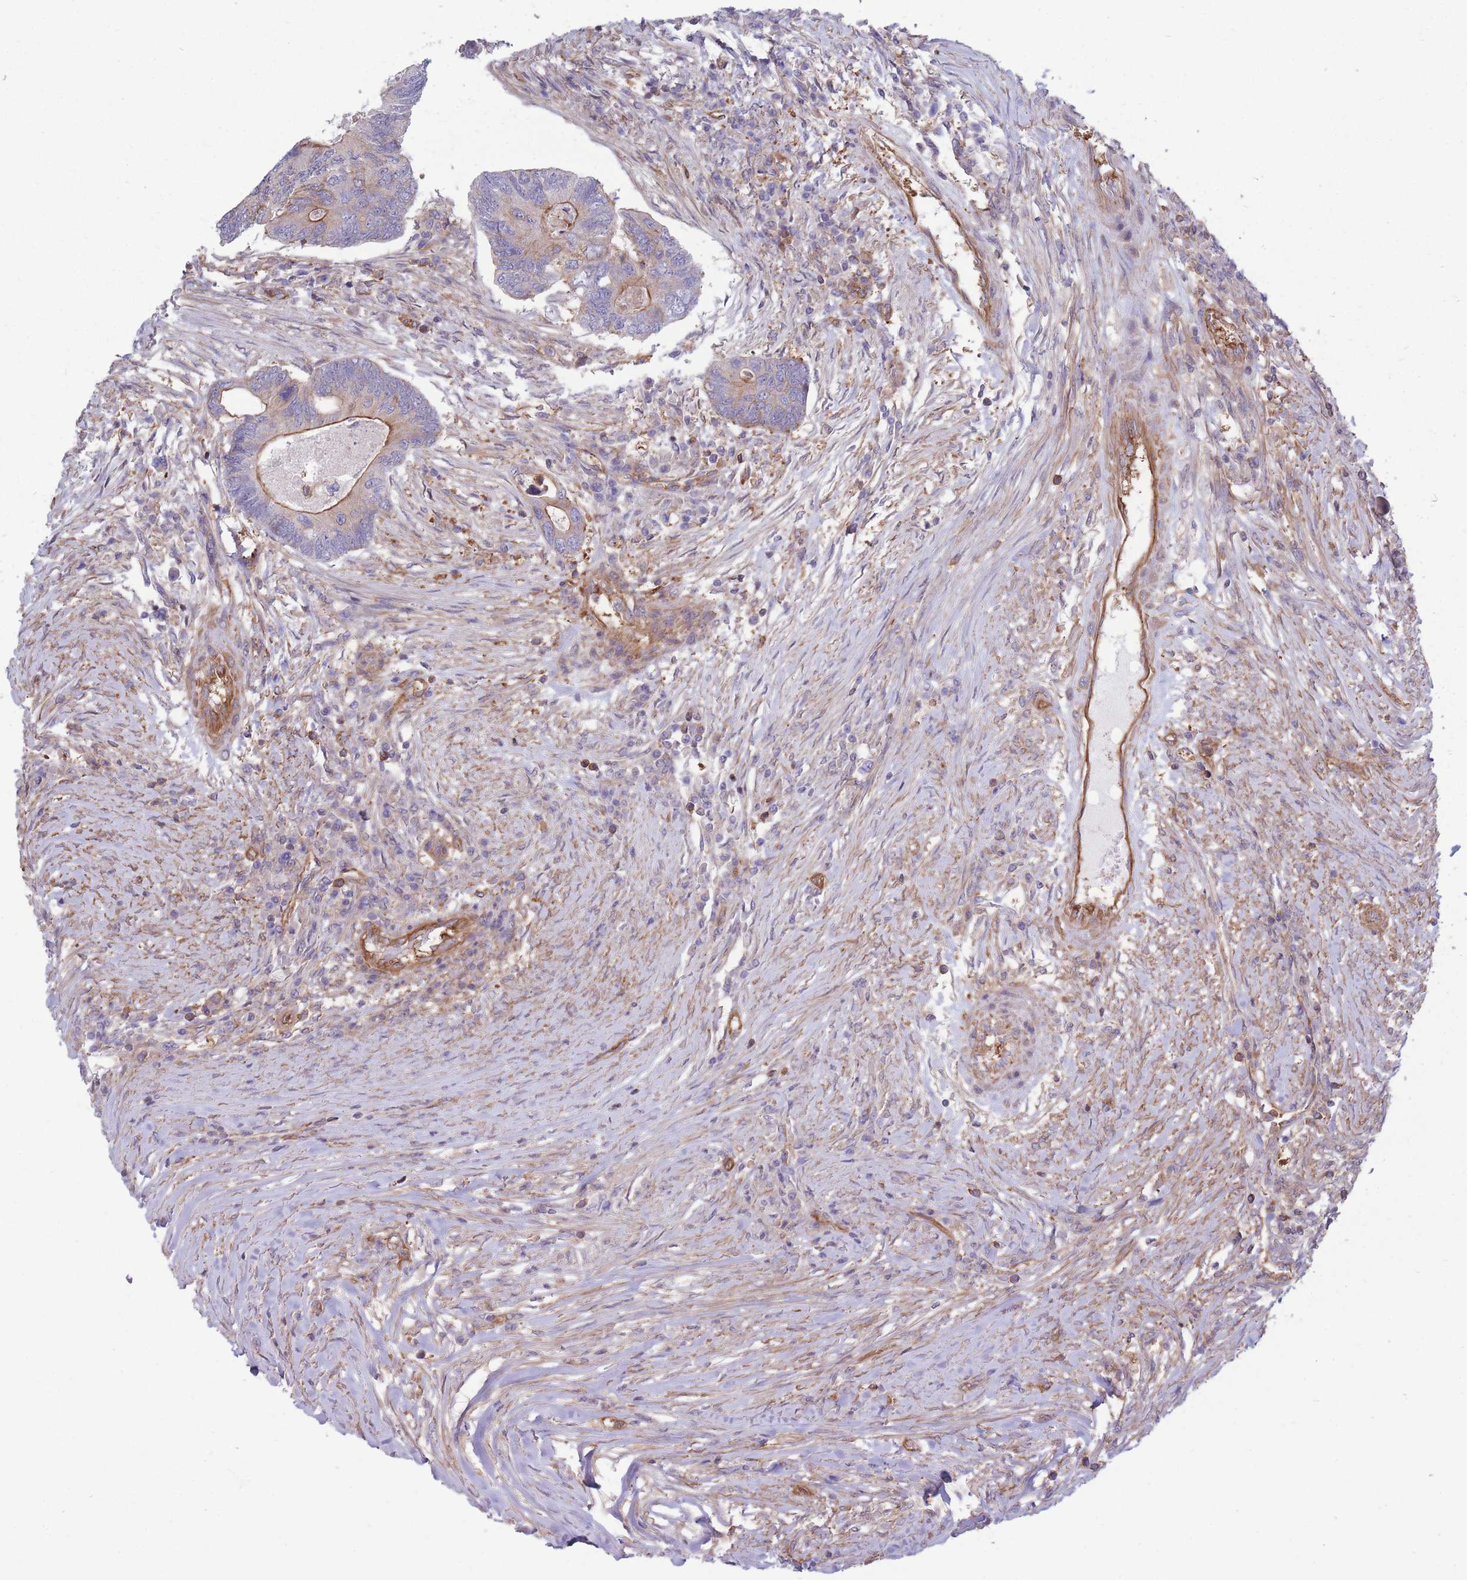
{"staining": {"intensity": "moderate", "quantity": ">75%", "location": "cytoplasmic/membranous"}, "tissue": "colorectal cancer", "cell_type": "Tumor cells", "image_type": "cancer", "snomed": [{"axis": "morphology", "description": "Adenocarcinoma, NOS"}, {"axis": "topography", "description": "Colon"}], "caption": "Human colorectal cancer stained for a protein (brown) displays moderate cytoplasmic/membranous positive expression in about >75% of tumor cells.", "gene": "GGA1", "patient": {"sex": "female", "age": 67}}